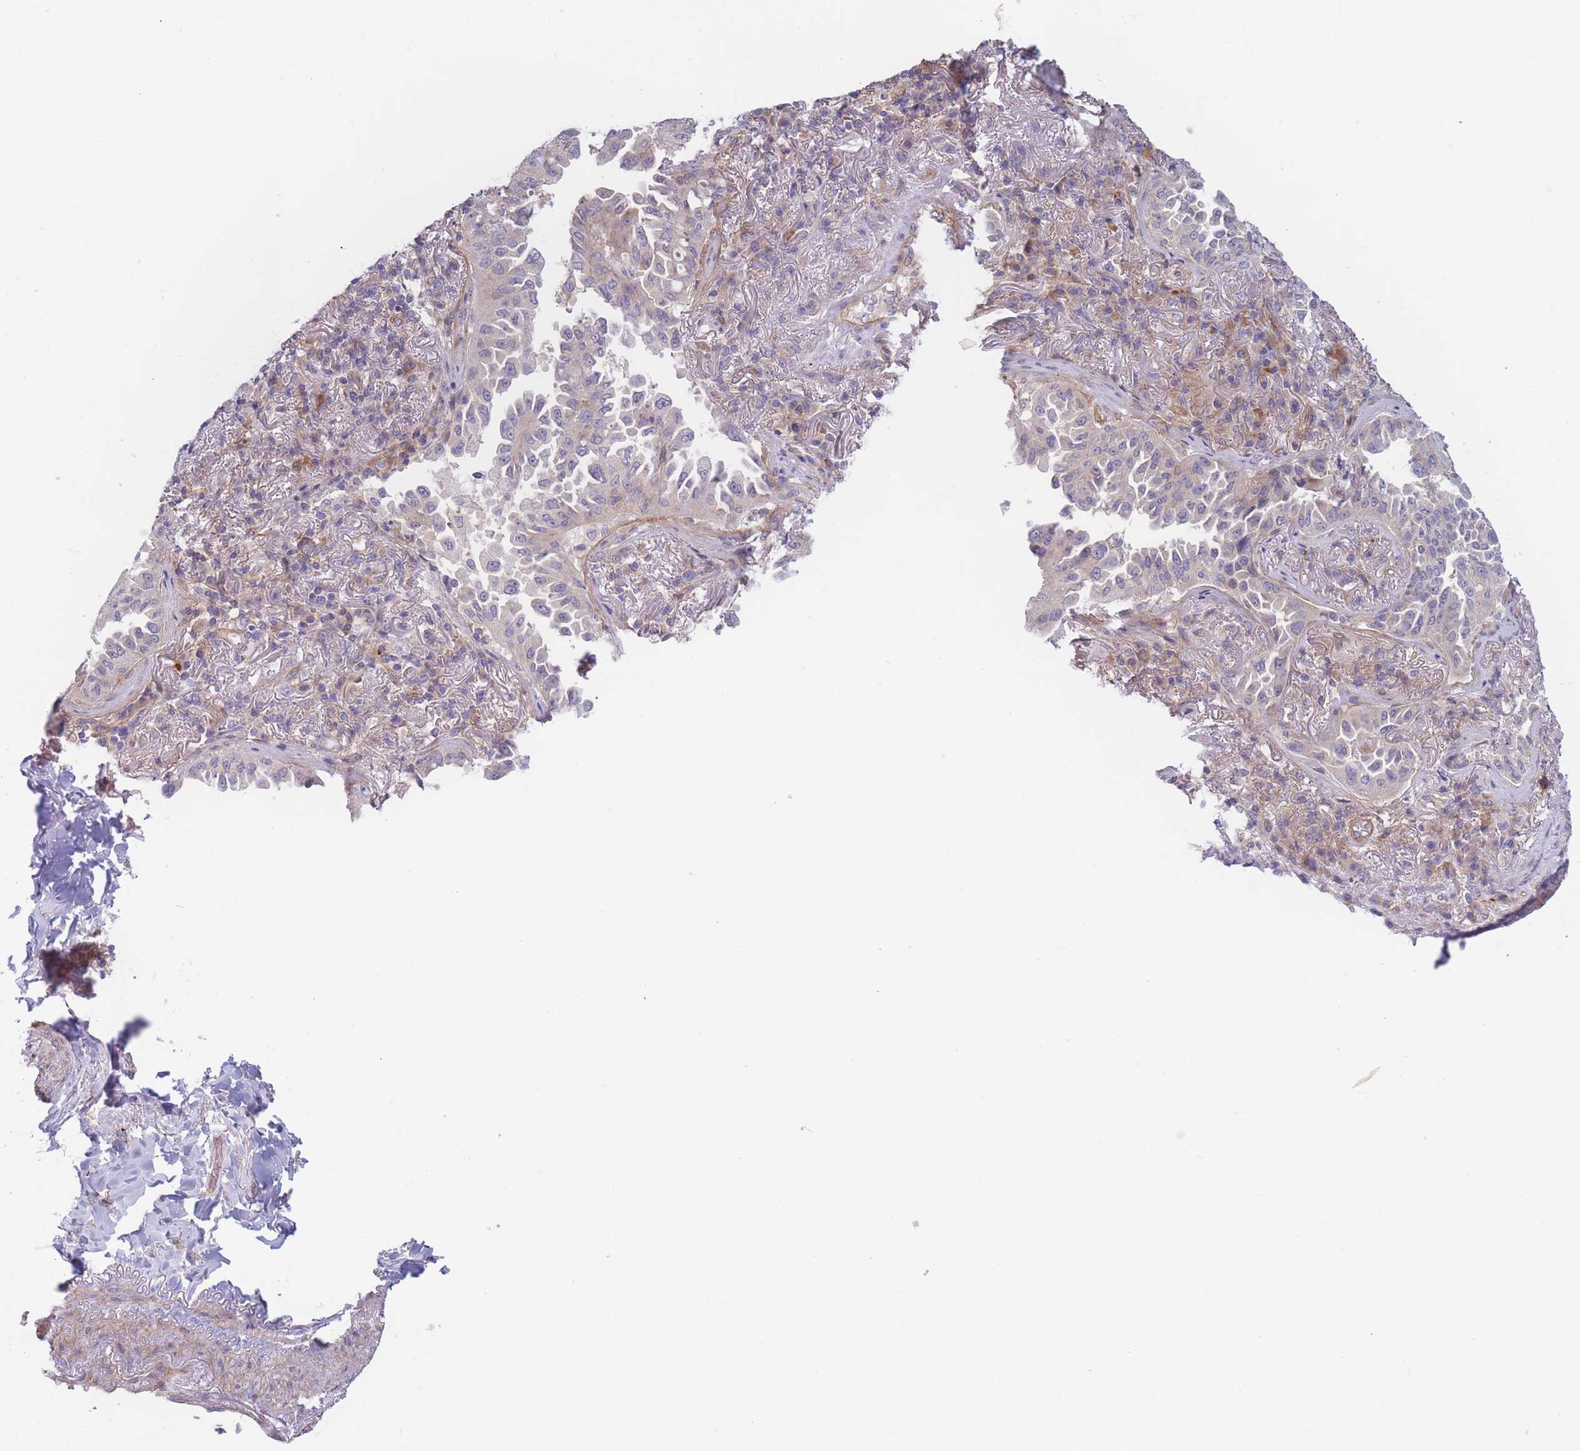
{"staining": {"intensity": "negative", "quantity": "none", "location": "none"}, "tissue": "lung cancer", "cell_type": "Tumor cells", "image_type": "cancer", "snomed": [{"axis": "morphology", "description": "Adenocarcinoma, NOS"}, {"axis": "topography", "description": "Lung"}], "caption": "High magnification brightfield microscopy of adenocarcinoma (lung) stained with DAB (brown) and counterstained with hematoxylin (blue): tumor cells show no significant positivity.", "gene": "WDR93", "patient": {"sex": "female", "age": 69}}